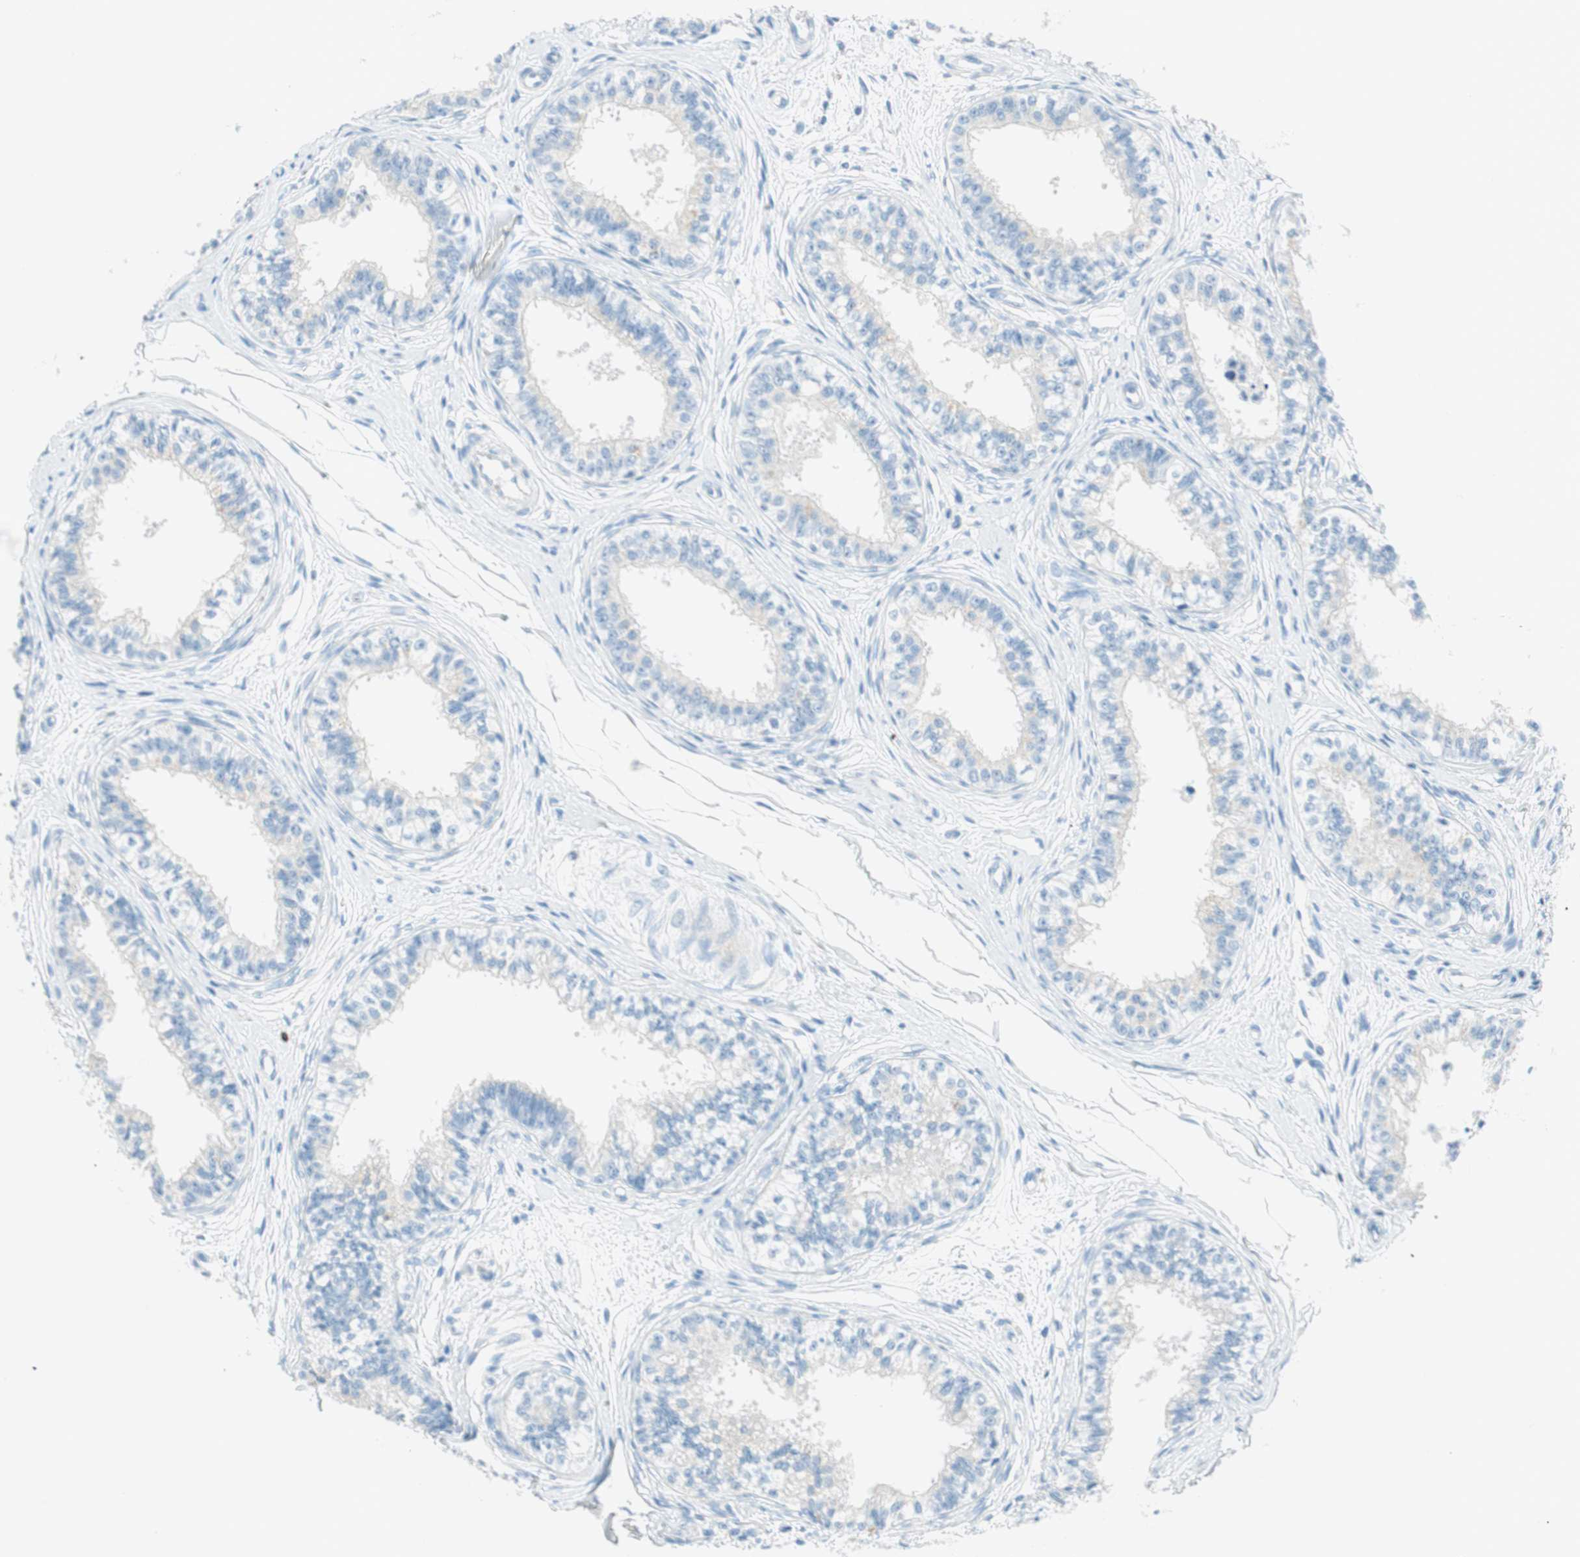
{"staining": {"intensity": "negative", "quantity": "none", "location": "none"}, "tissue": "epididymis", "cell_type": "Glandular cells", "image_type": "normal", "snomed": [{"axis": "morphology", "description": "Normal tissue, NOS"}, {"axis": "morphology", "description": "Adenocarcinoma, metastatic, NOS"}, {"axis": "topography", "description": "Testis"}, {"axis": "topography", "description": "Epididymis"}], "caption": "This is an immunohistochemistry (IHC) image of benign human epididymis. There is no expression in glandular cells.", "gene": "TNFRSF13C", "patient": {"sex": "male", "age": 26}}